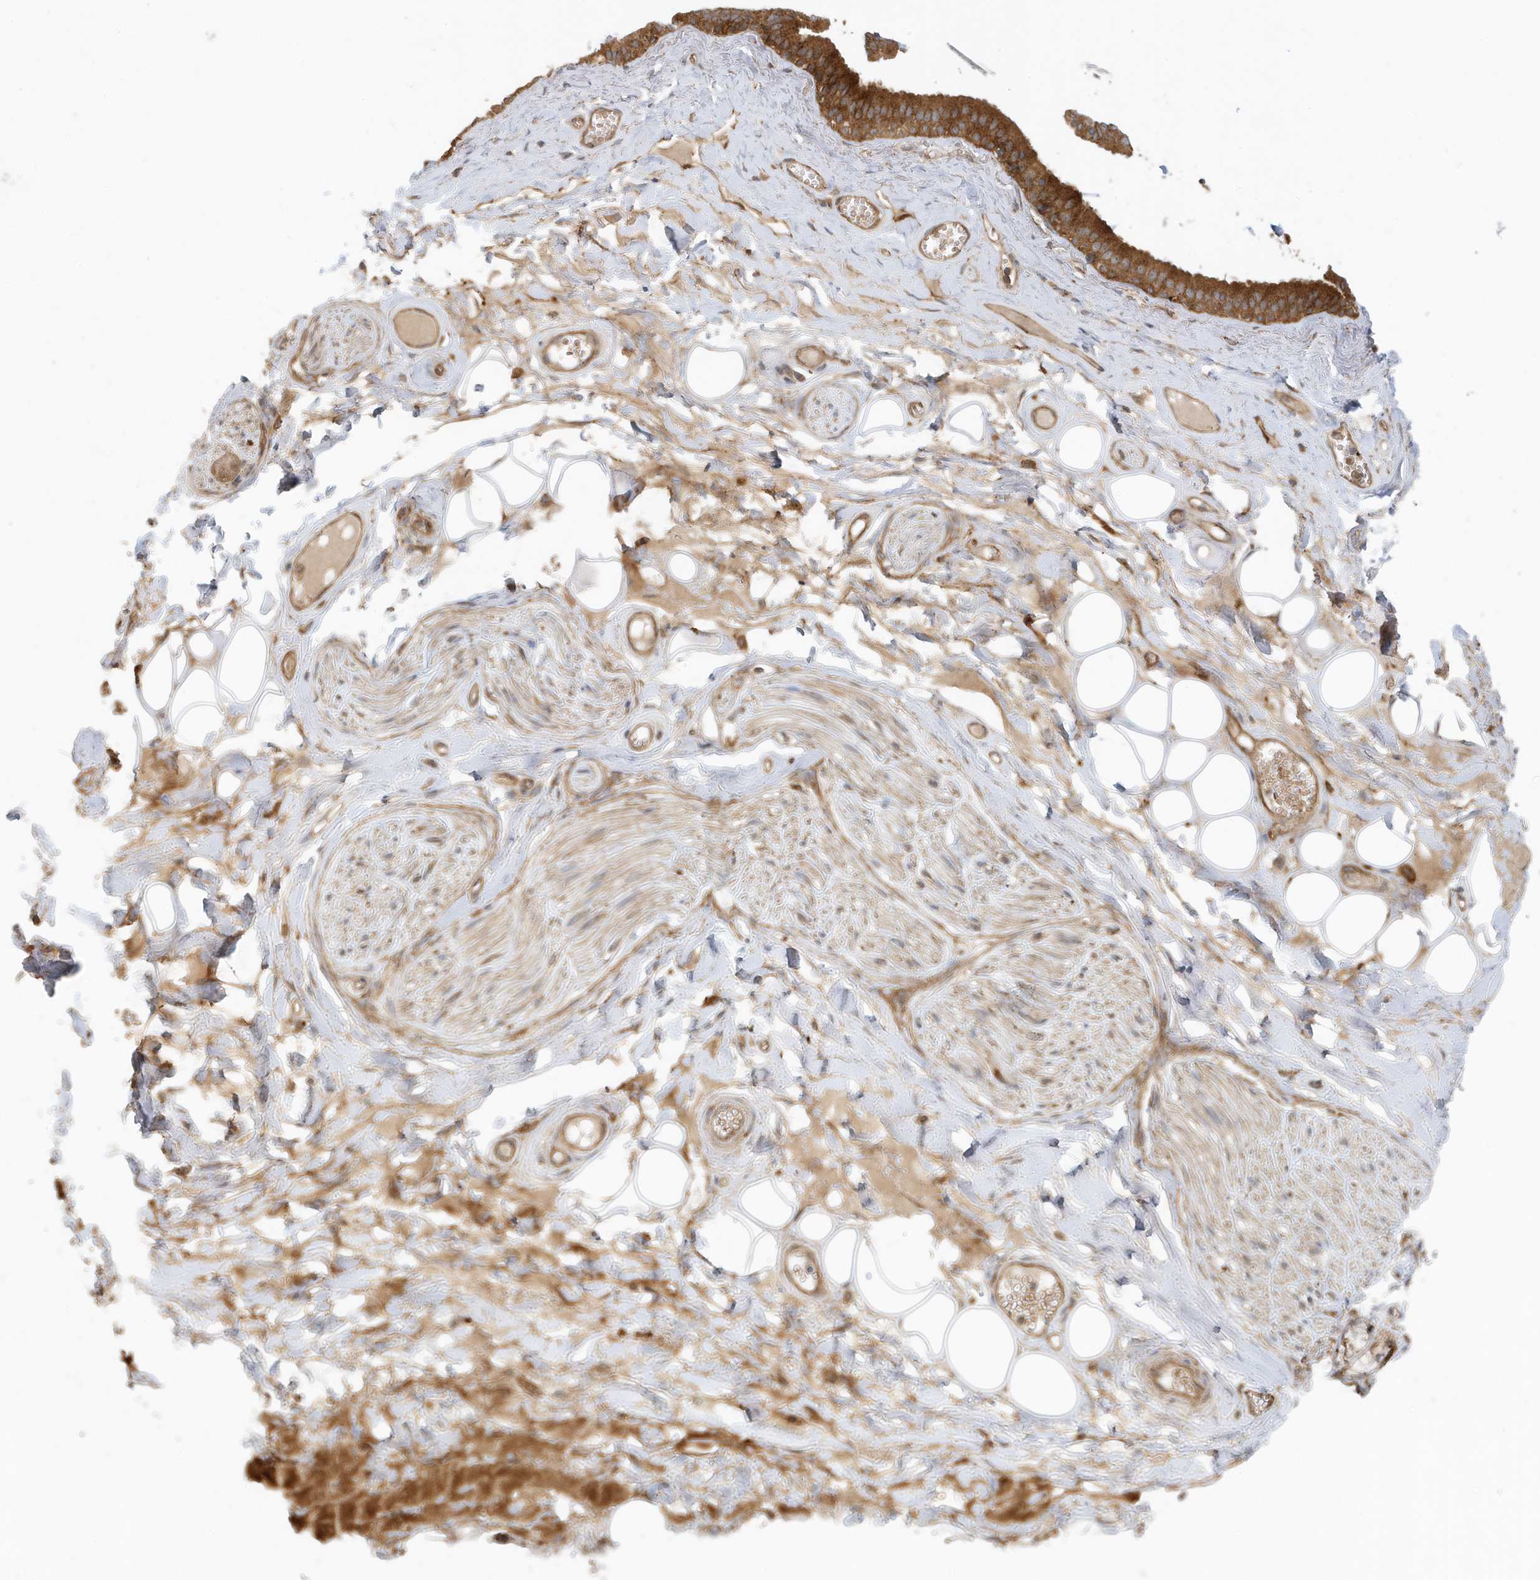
{"staining": {"intensity": "moderate", "quantity": ">75%", "location": "cytoplasmic/membranous"}, "tissue": "adipose tissue", "cell_type": "Adipocytes", "image_type": "normal", "snomed": [{"axis": "morphology", "description": "Normal tissue, NOS"}, {"axis": "morphology", "description": "Inflammation, NOS"}, {"axis": "topography", "description": "Salivary gland"}, {"axis": "topography", "description": "Peripheral nerve tissue"}], "caption": "Protein staining shows moderate cytoplasmic/membranous positivity in about >75% of adipocytes in normal adipose tissue.", "gene": "FYCO1", "patient": {"sex": "female", "age": 75}}